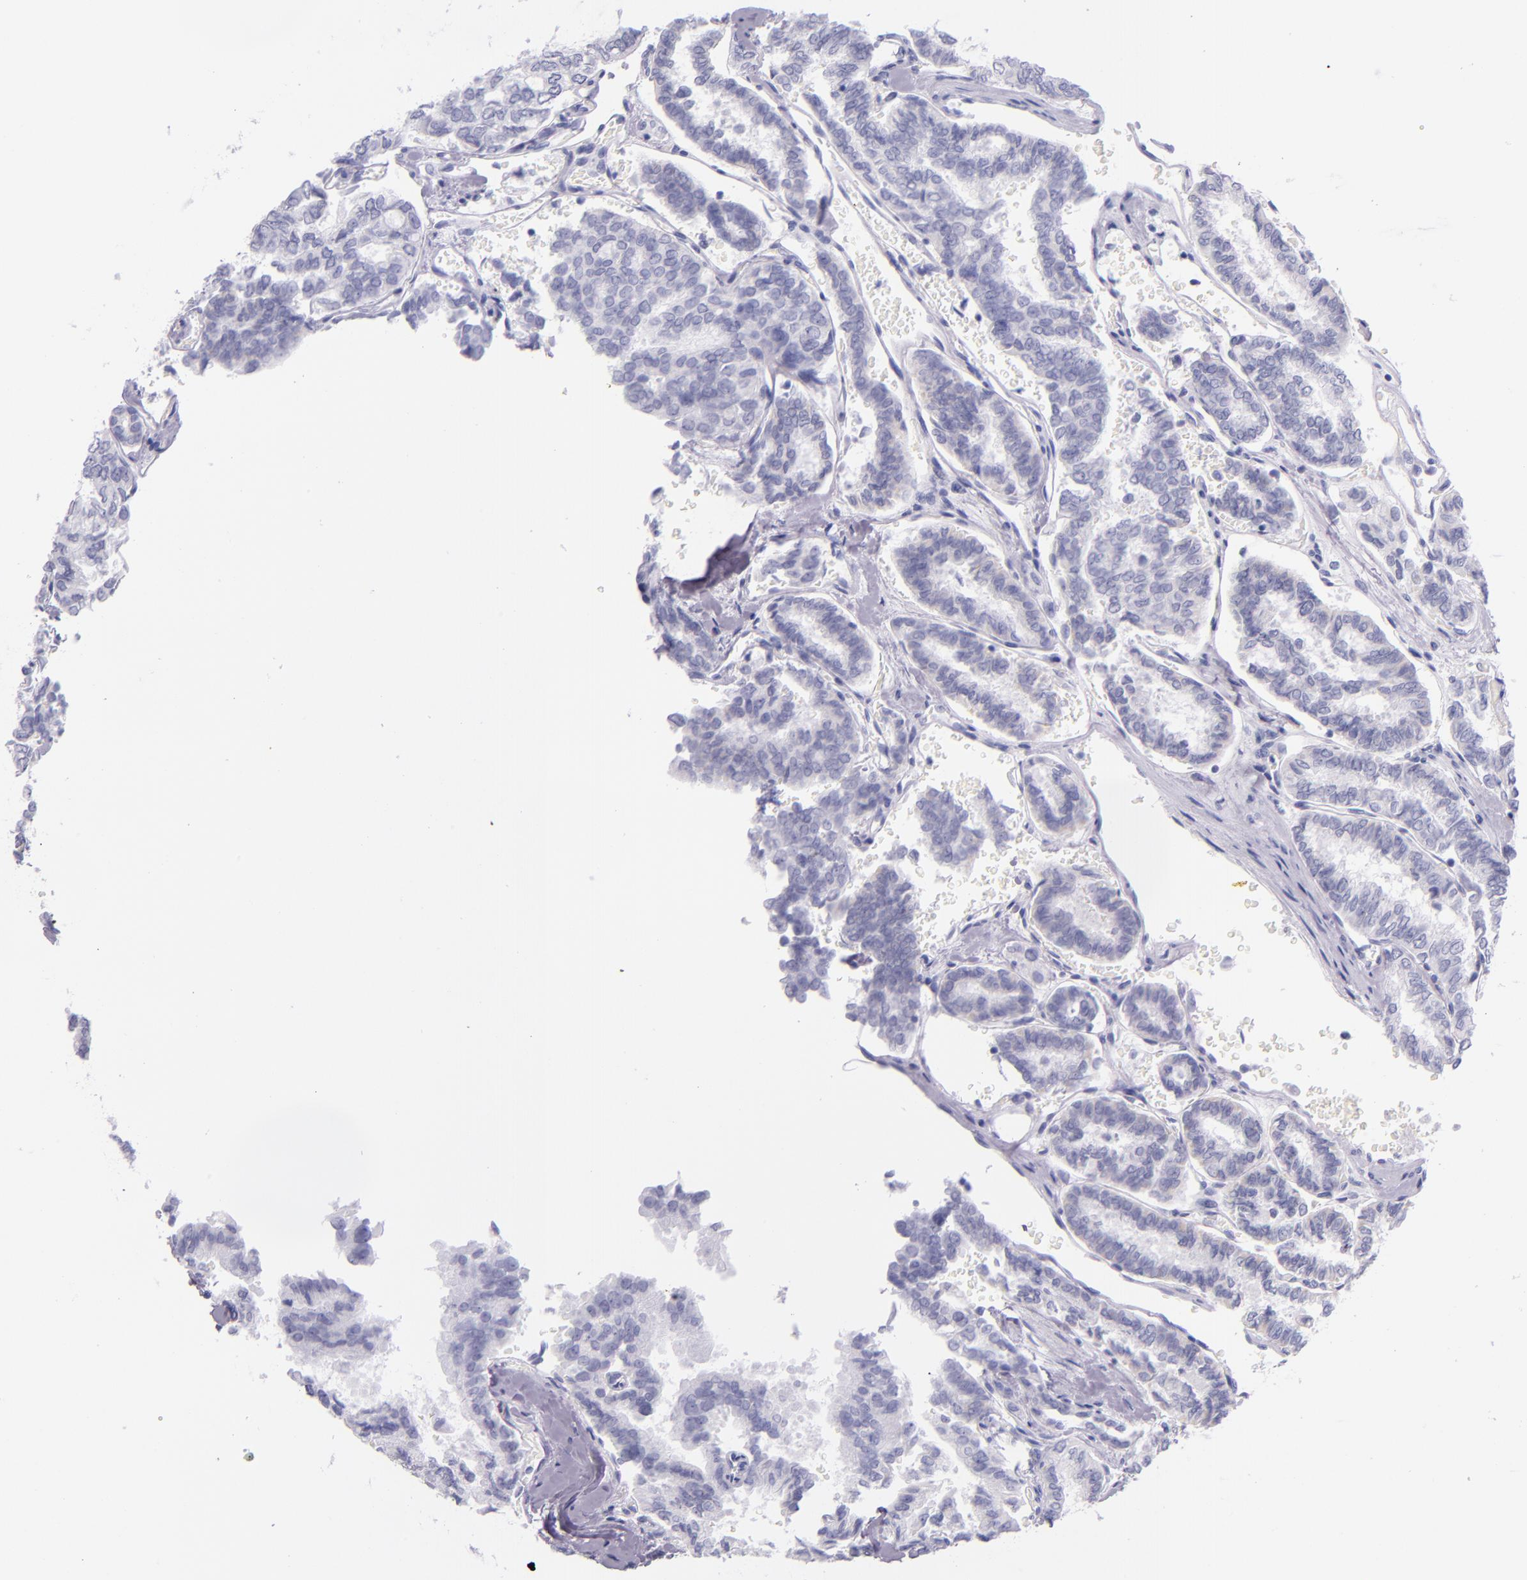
{"staining": {"intensity": "negative", "quantity": "none", "location": "none"}, "tissue": "thyroid cancer", "cell_type": "Tumor cells", "image_type": "cancer", "snomed": [{"axis": "morphology", "description": "Papillary adenocarcinoma, NOS"}, {"axis": "topography", "description": "Thyroid gland"}], "caption": "An immunohistochemistry (IHC) image of thyroid papillary adenocarcinoma is shown. There is no staining in tumor cells of thyroid papillary adenocarcinoma.", "gene": "IRF4", "patient": {"sex": "female", "age": 35}}